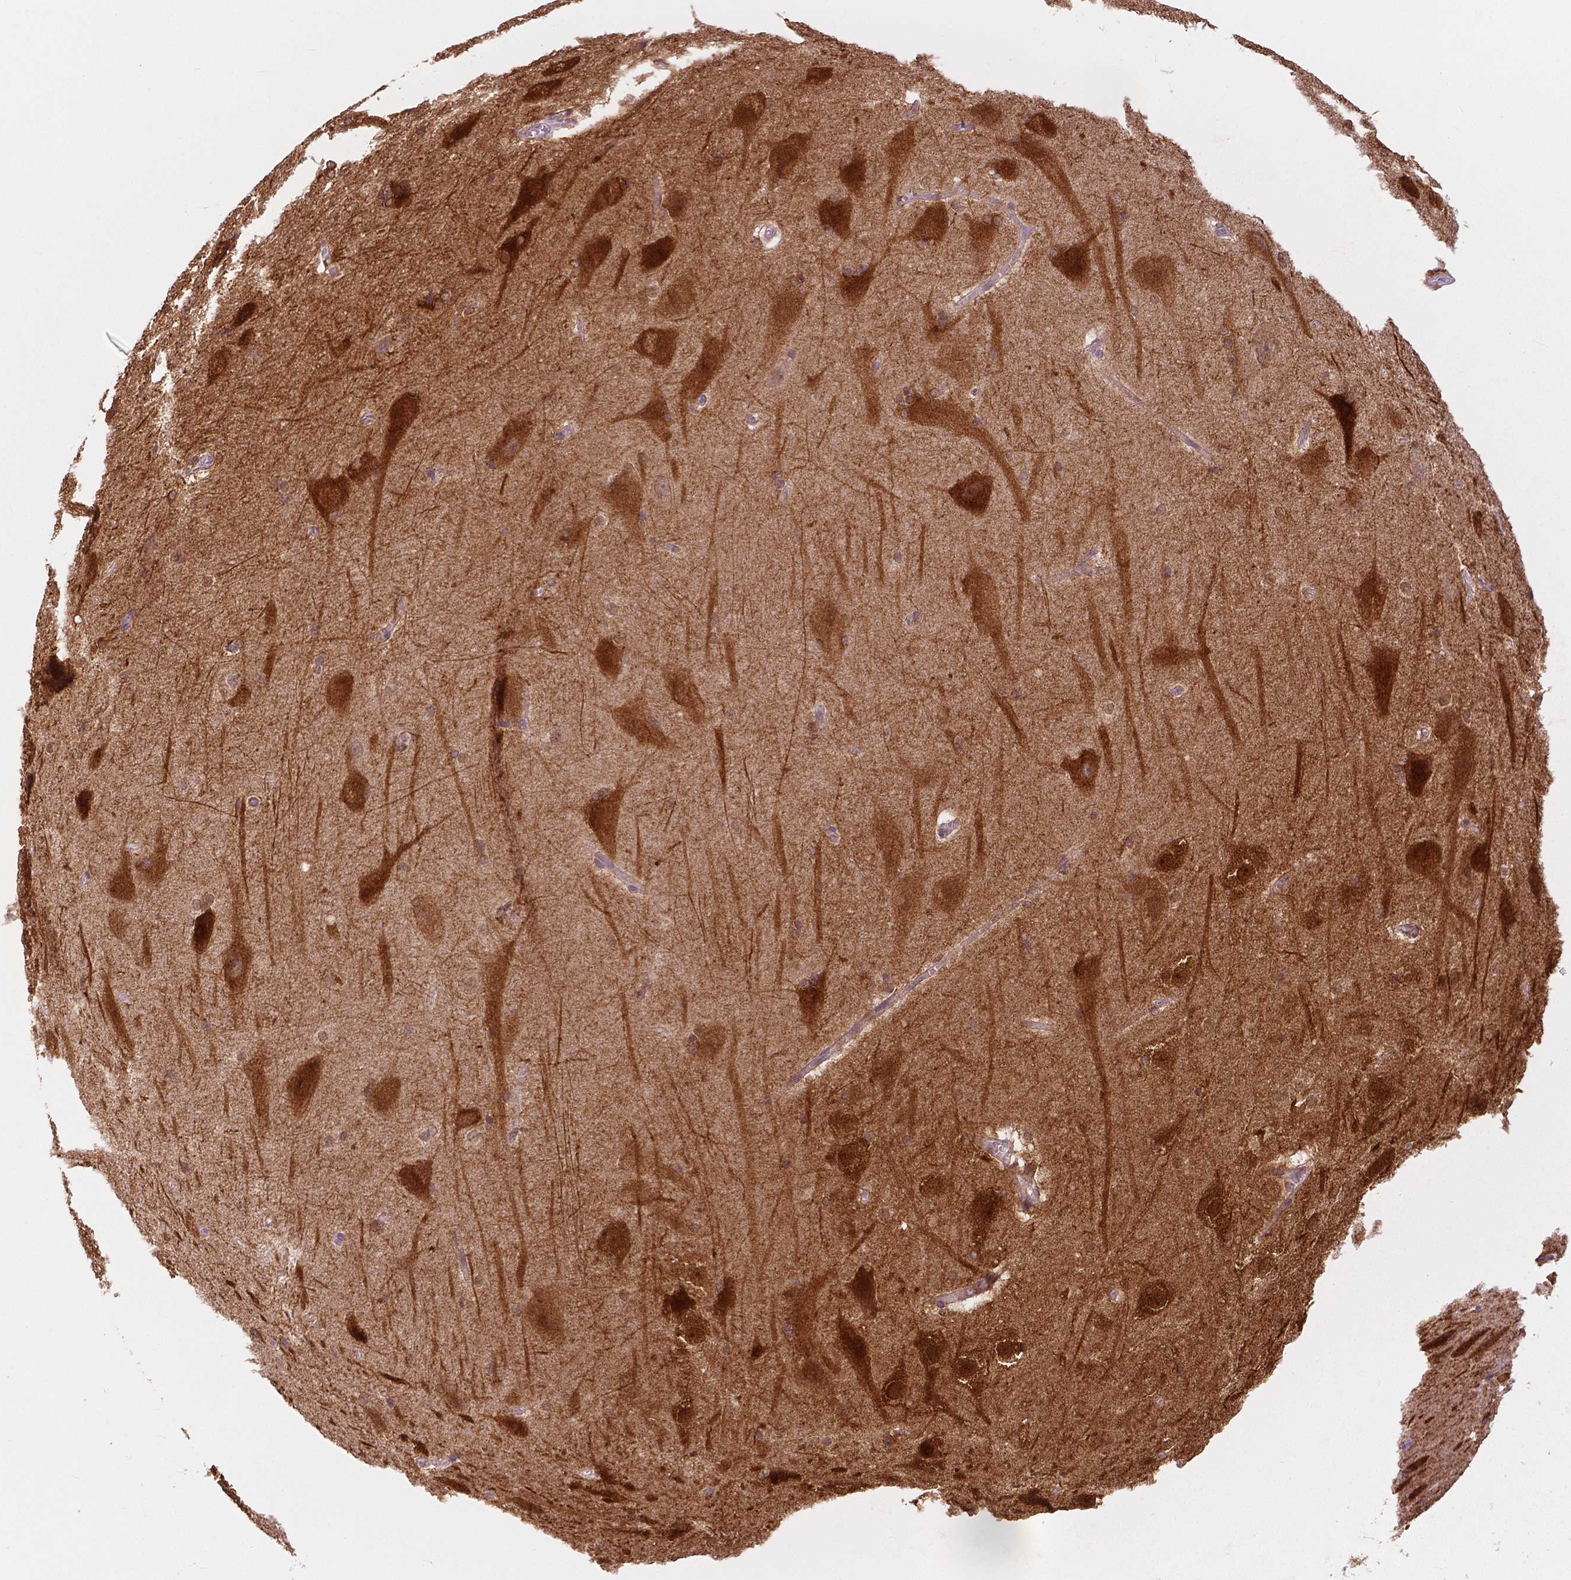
{"staining": {"intensity": "moderate", "quantity": ">75%", "location": "cytoplasmic/membranous,nuclear"}, "tissue": "hippocampus", "cell_type": "Glial cells", "image_type": "normal", "snomed": [{"axis": "morphology", "description": "Normal tissue, NOS"}, {"axis": "topography", "description": "Cerebral cortex"}, {"axis": "topography", "description": "Hippocampus"}], "caption": "Glial cells show medium levels of moderate cytoplasmic/membranous,nuclear staining in approximately >75% of cells in benign human hippocampus. (IHC, brightfield microscopy, high magnification).", "gene": "NECAB1", "patient": {"sex": "female", "age": 19}}